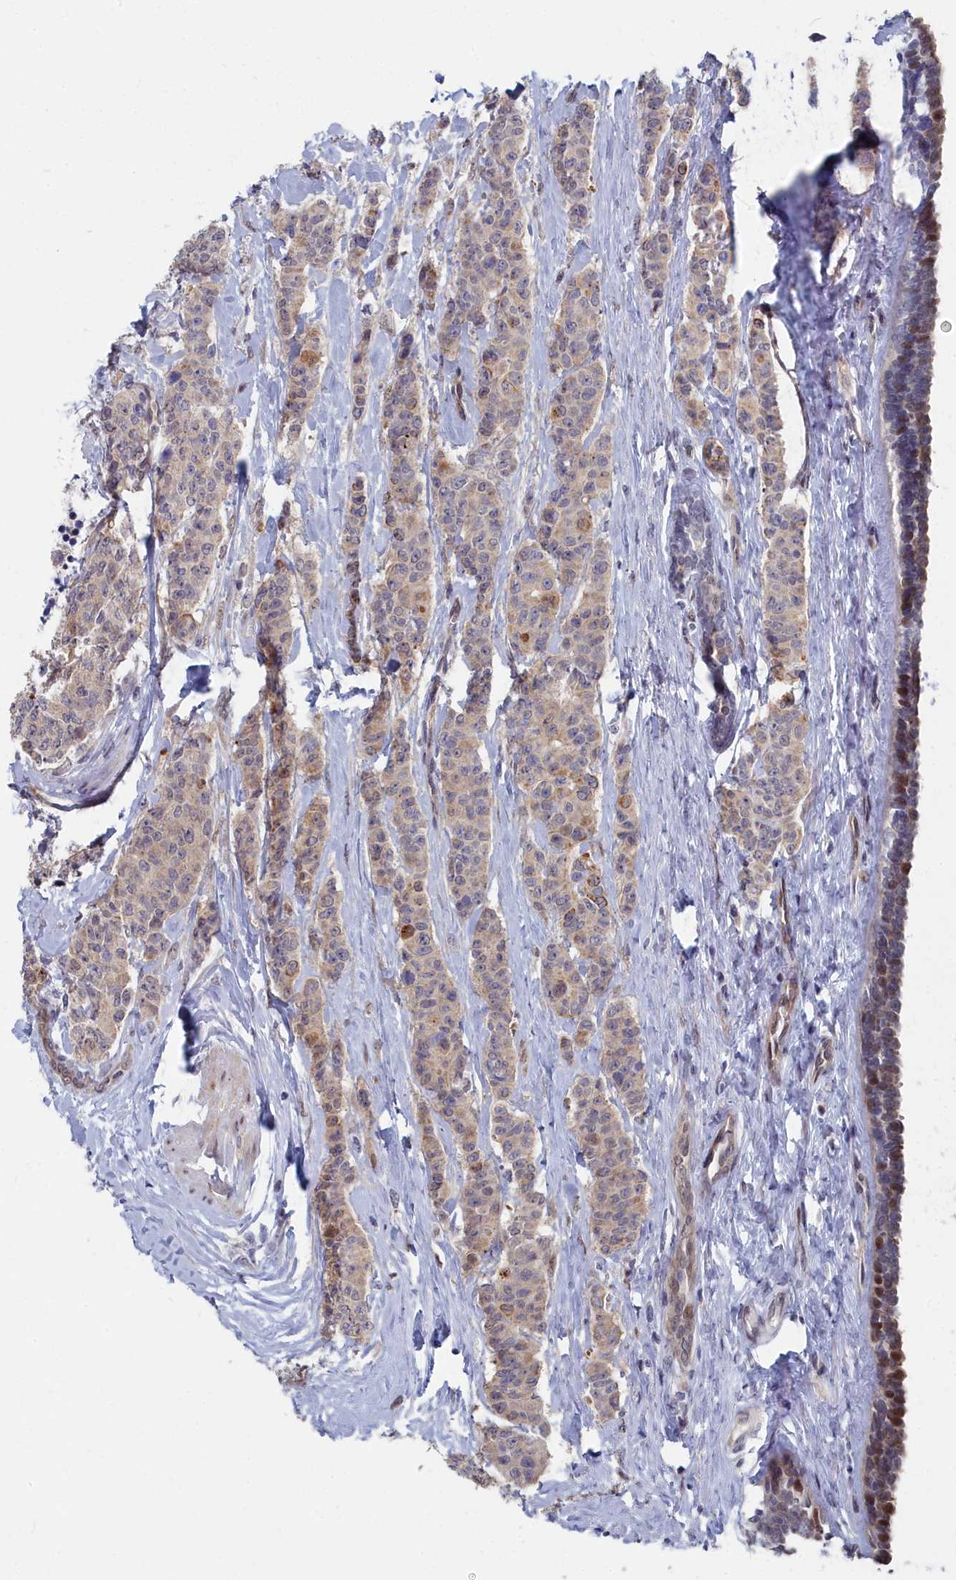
{"staining": {"intensity": "moderate", "quantity": "<25%", "location": "cytoplasmic/membranous"}, "tissue": "breast cancer", "cell_type": "Tumor cells", "image_type": "cancer", "snomed": [{"axis": "morphology", "description": "Duct carcinoma"}, {"axis": "topography", "description": "Breast"}], "caption": "Immunohistochemical staining of intraductal carcinoma (breast) exhibits moderate cytoplasmic/membranous protein staining in about <25% of tumor cells. Immunohistochemistry stains the protein of interest in brown and the nuclei are stained blue.", "gene": "RPS27A", "patient": {"sex": "female", "age": 40}}